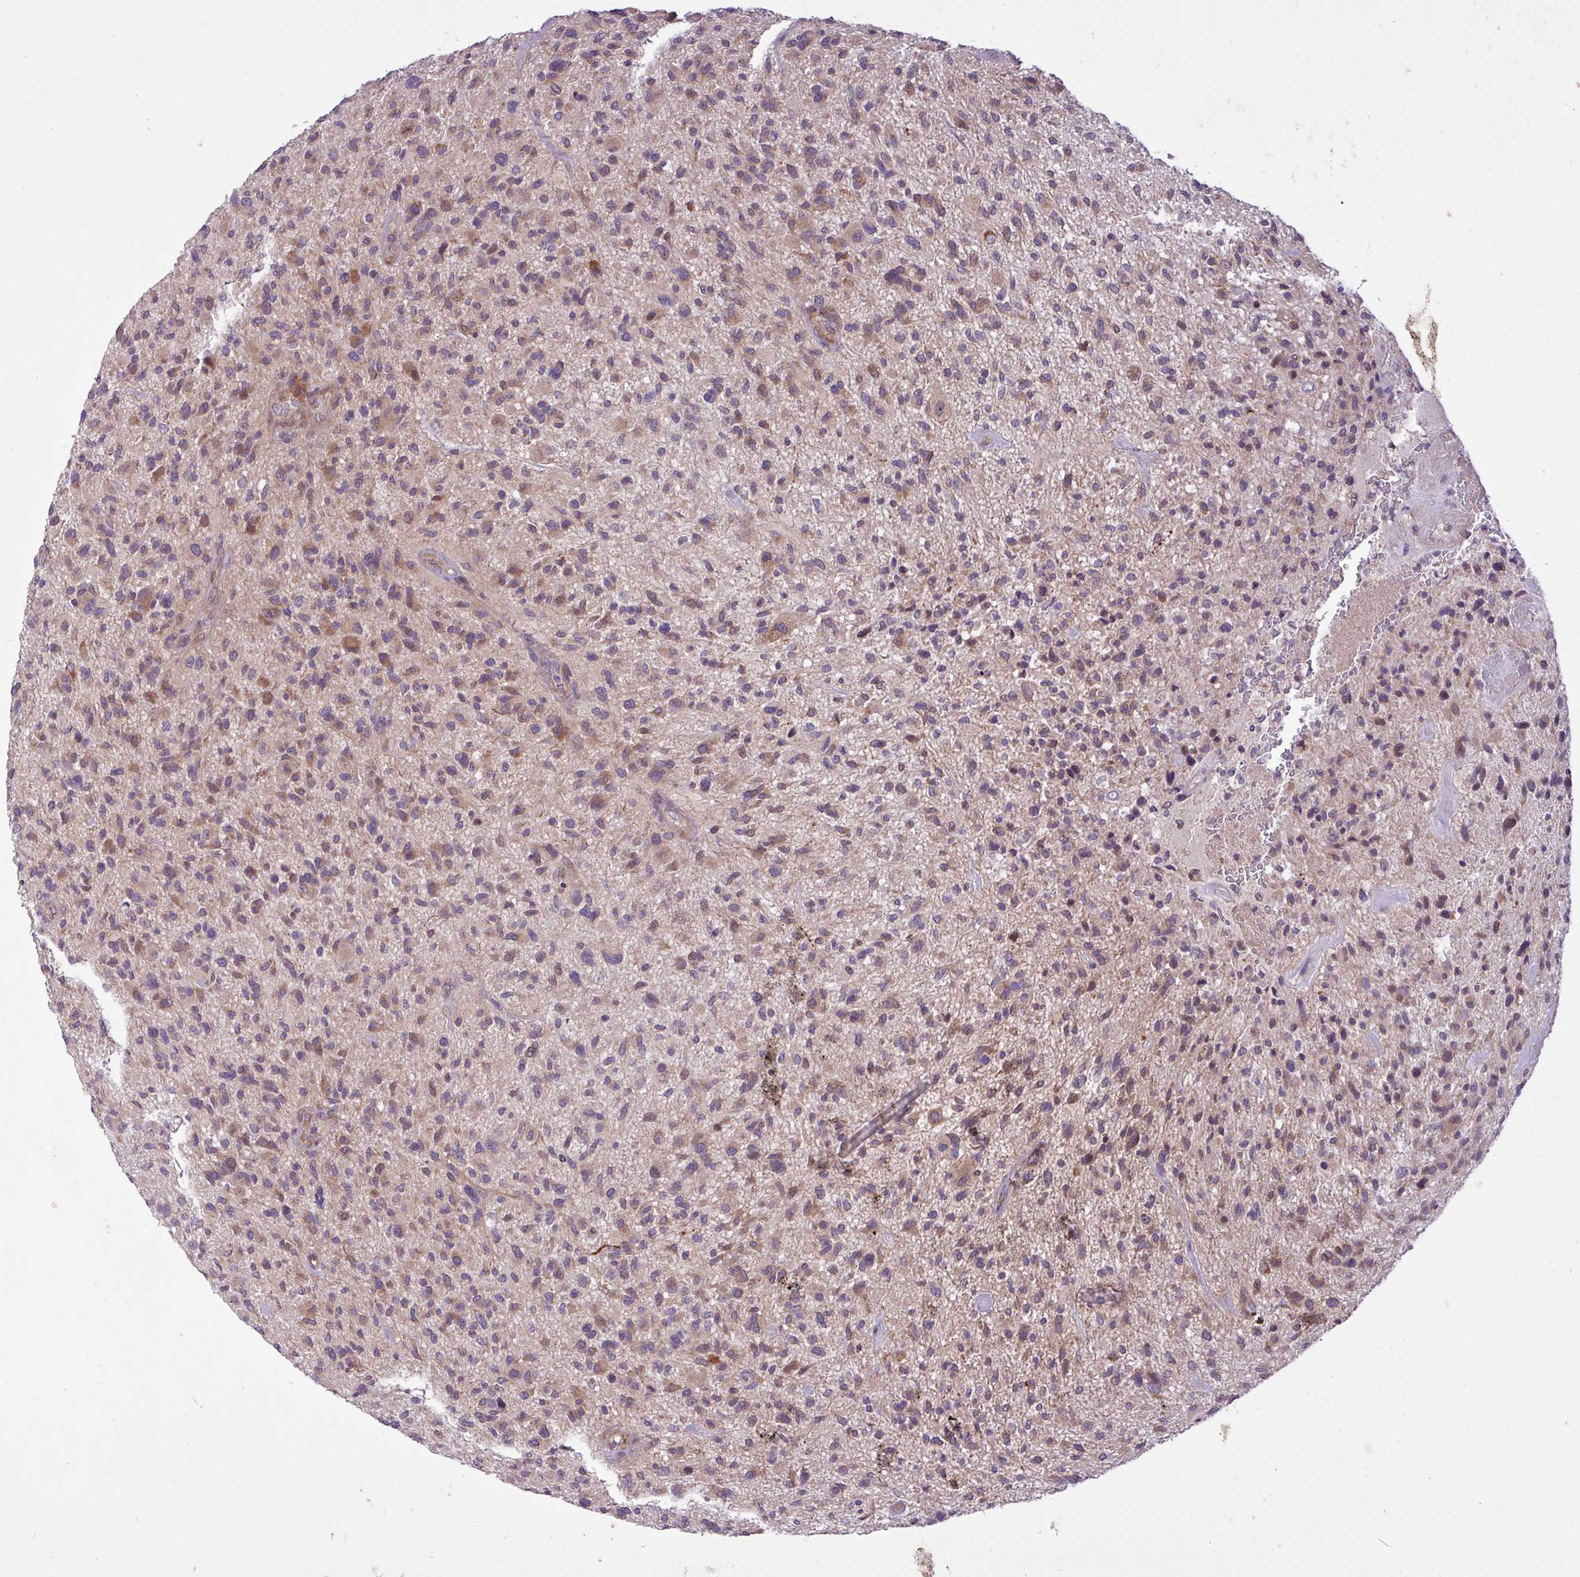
{"staining": {"intensity": "weak", "quantity": "25%-75%", "location": "cytoplasmic/membranous"}, "tissue": "glioma", "cell_type": "Tumor cells", "image_type": "cancer", "snomed": [{"axis": "morphology", "description": "Glioma, malignant, High grade"}, {"axis": "topography", "description": "Brain"}], "caption": "Weak cytoplasmic/membranous protein positivity is seen in about 25%-75% of tumor cells in glioma. The staining was performed using DAB to visualize the protein expression in brown, while the nuclei were stained in blue with hematoxylin (Magnification: 20x).", "gene": "TIMM10B", "patient": {"sex": "male", "age": 47}}